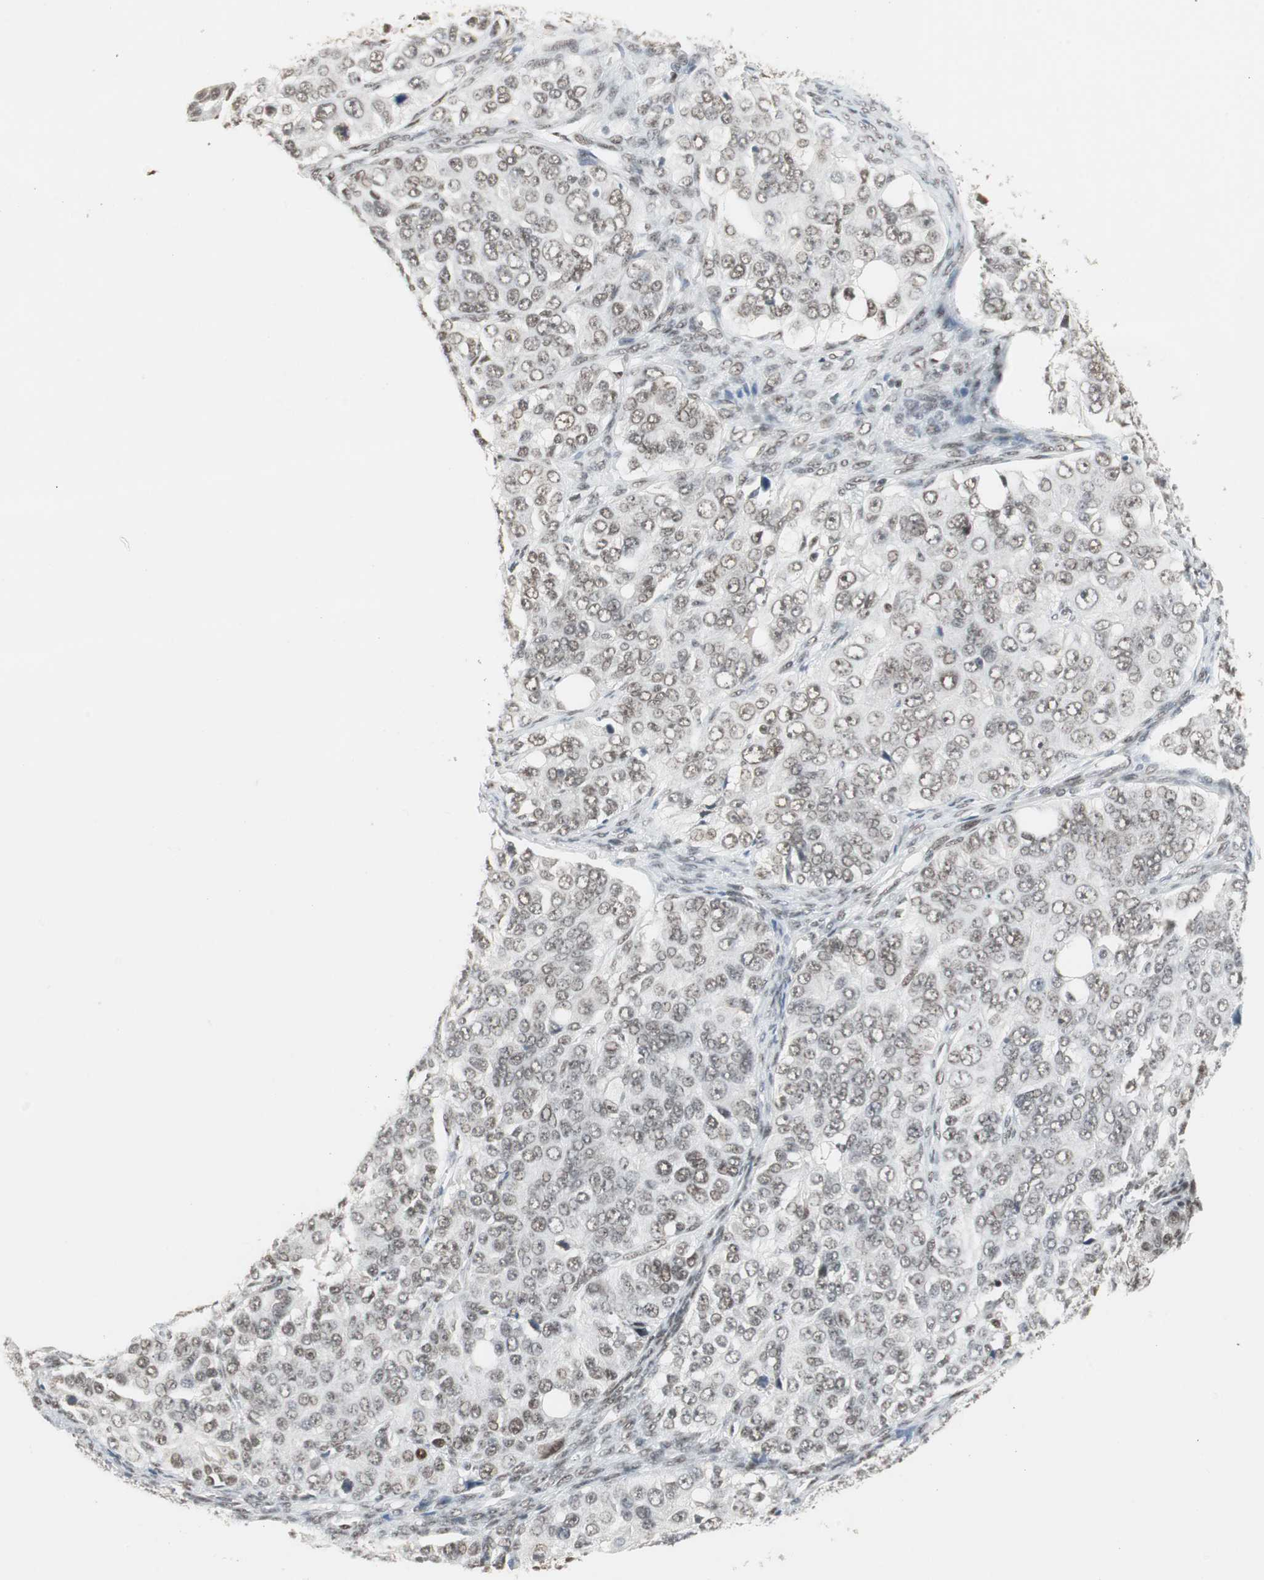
{"staining": {"intensity": "weak", "quantity": ">75%", "location": "nuclear"}, "tissue": "ovarian cancer", "cell_type": "Tumor cells", "image_type": "cancer", "snomed": [{"axis": "morphology", "description": "Carcinoma, endometroid"}, {"axis": "topography", "description": "Ovary"}], "caption": "The immunohistochemical stain highlights weak nuclear positivity in tumor cells of ovarian cancer (endometroid carcinoma) tissue.", "gene": "RTF1", "patient": {"sex": "female", "age": 51}}